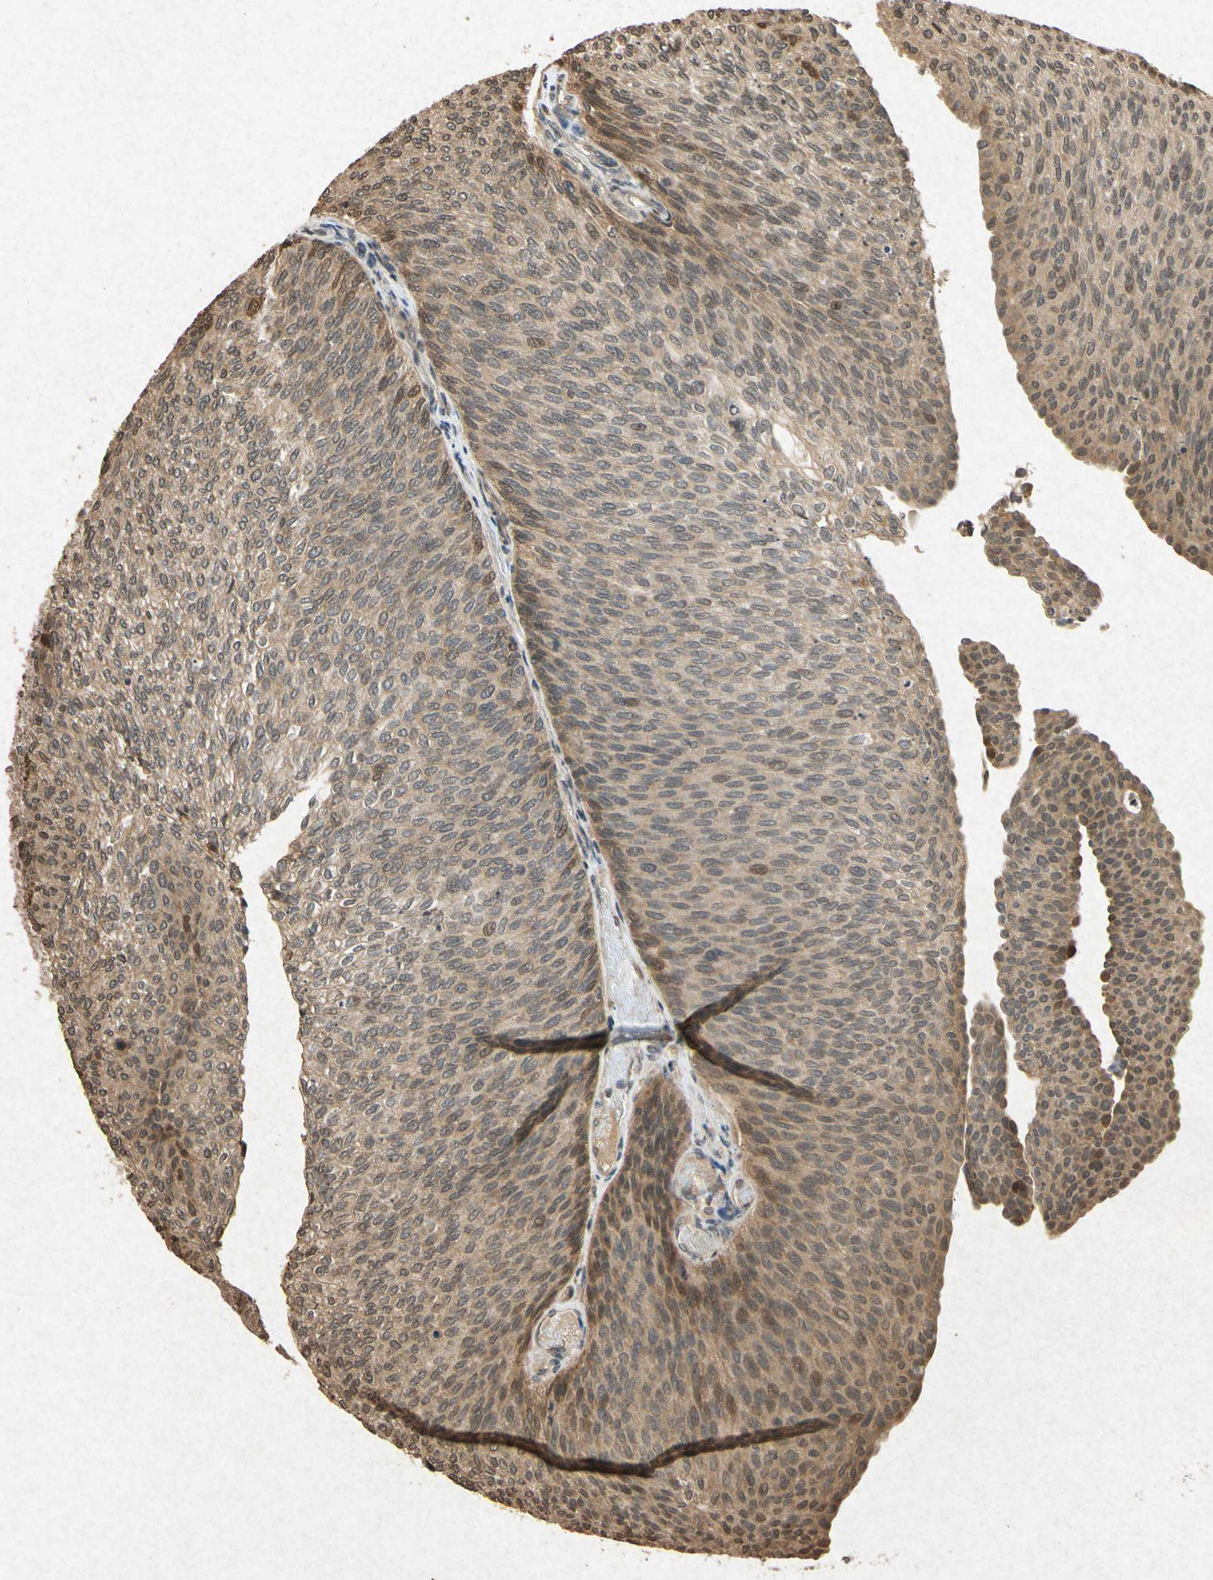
{"staining": {"intensity": "moderate", "quantity": ">75%", "location": "cytoplasmic/membranous,nuclear"}, "tissue": "urothelial cancer", "cell_type": "Tumor cells", "image_type": "cancer", "snomed": [{"axis": "morphology", "description": "Urothelial carcinoma, Low grade"}, {"axis": "topography", "description": "Urinary bladder"}], "caption": "IHC (DAB) staining of human low-grade urothelial carcinoma demonstrates moderate cytoplasmic/membranous and nuclear protein positivity in approximately >75% of tumor cells.", "gene": "ATP6V1H", "patient": {"sex": "female", "age": 79}}